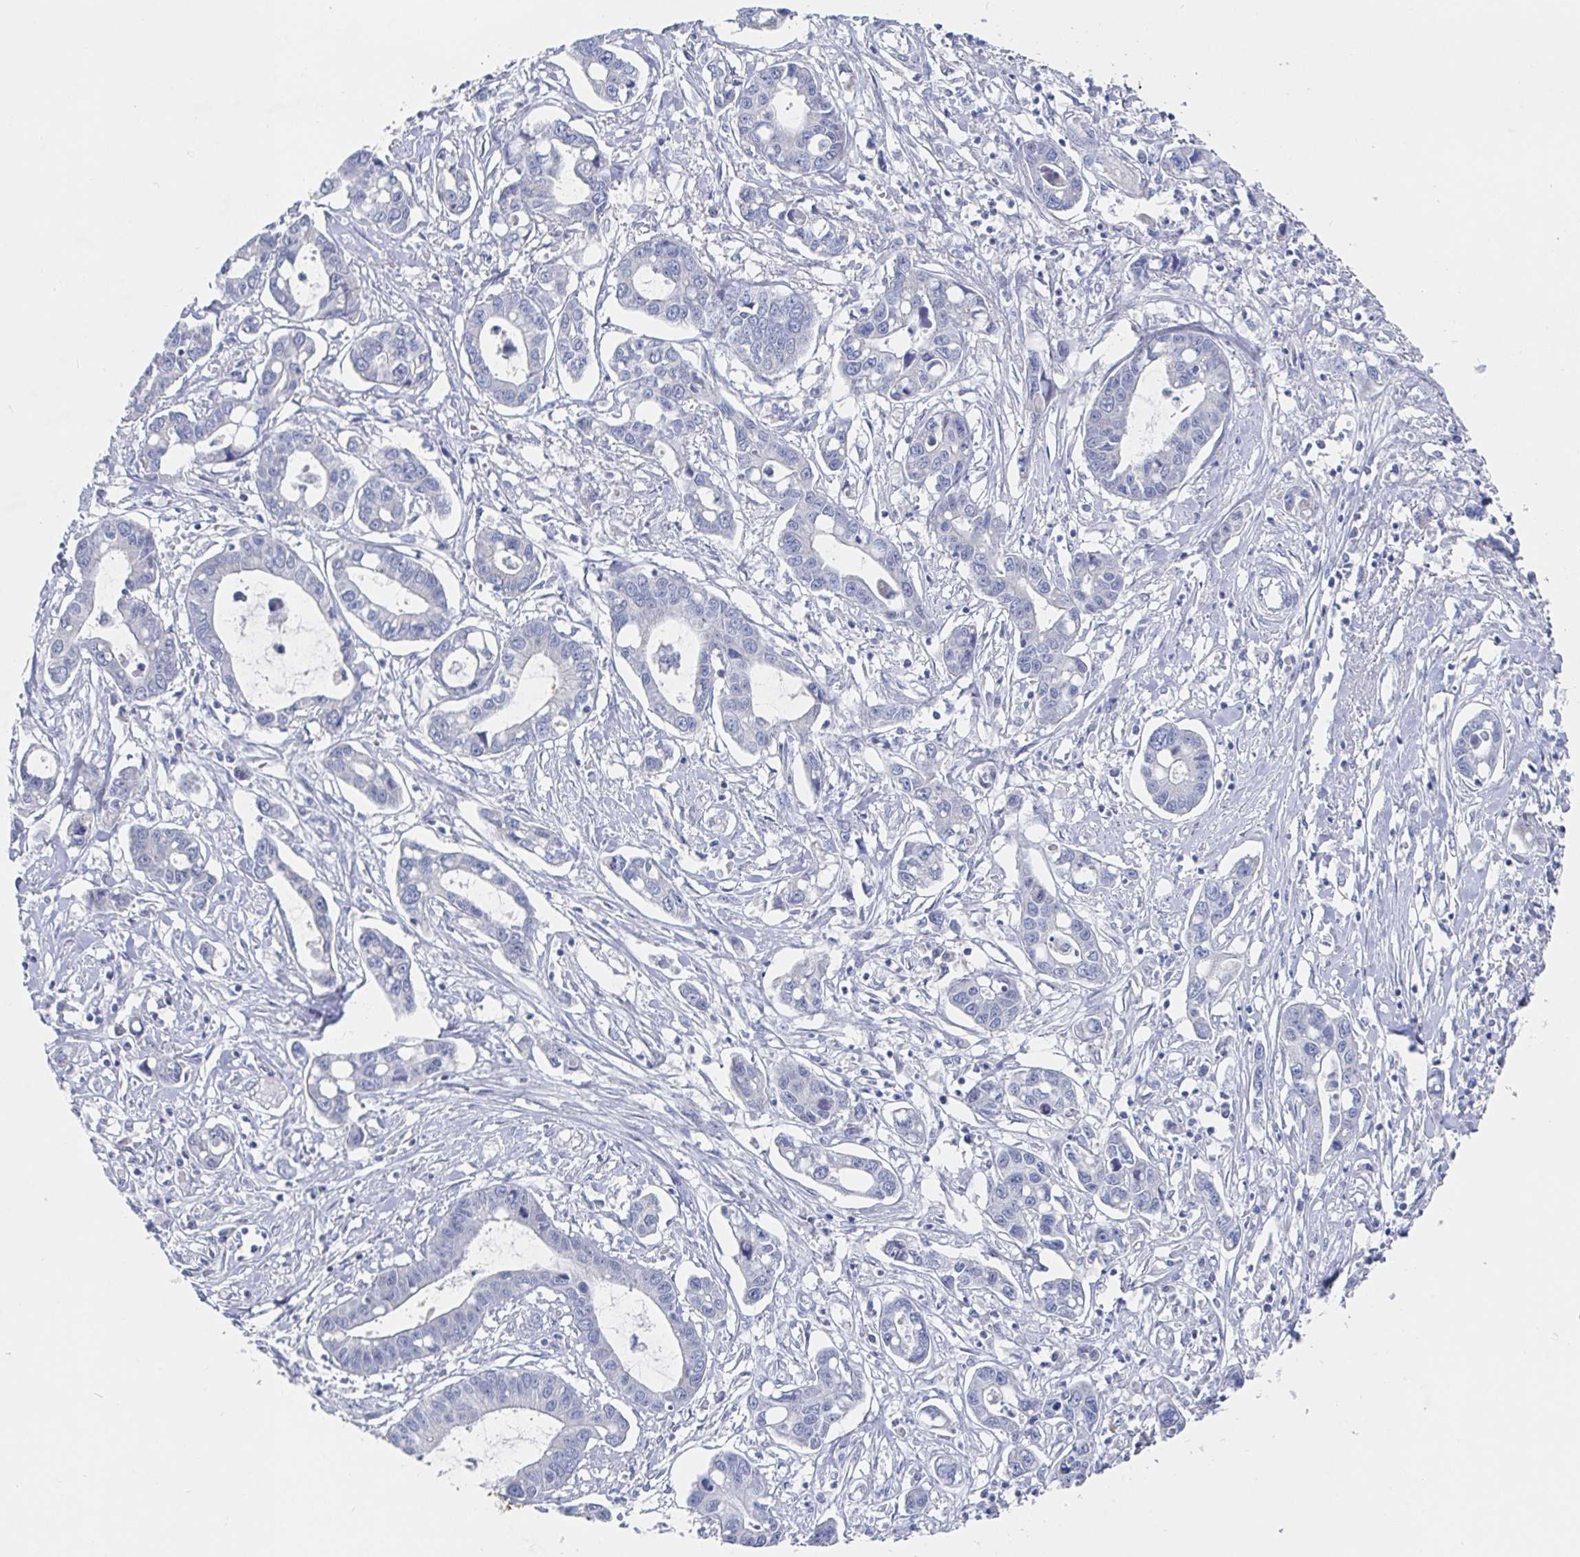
{"staining": {"intensity": "negative", "quantity": "none", "location": "none"}, "tissue": "liver cancer", "cell_type": "Tumor cells", "image_type": "cancer", "snomed": [{"axis": "morphology", "description": "Cholangiocarcinoma"}, {"axis": "topography", "description": "Liver"}], "caption": "Tumor cells show no significant positivity in liver cancer. Nuclei are stained in blue.", "gene": "ZNF430", "patient": {"sex": "male", "age": 58}}